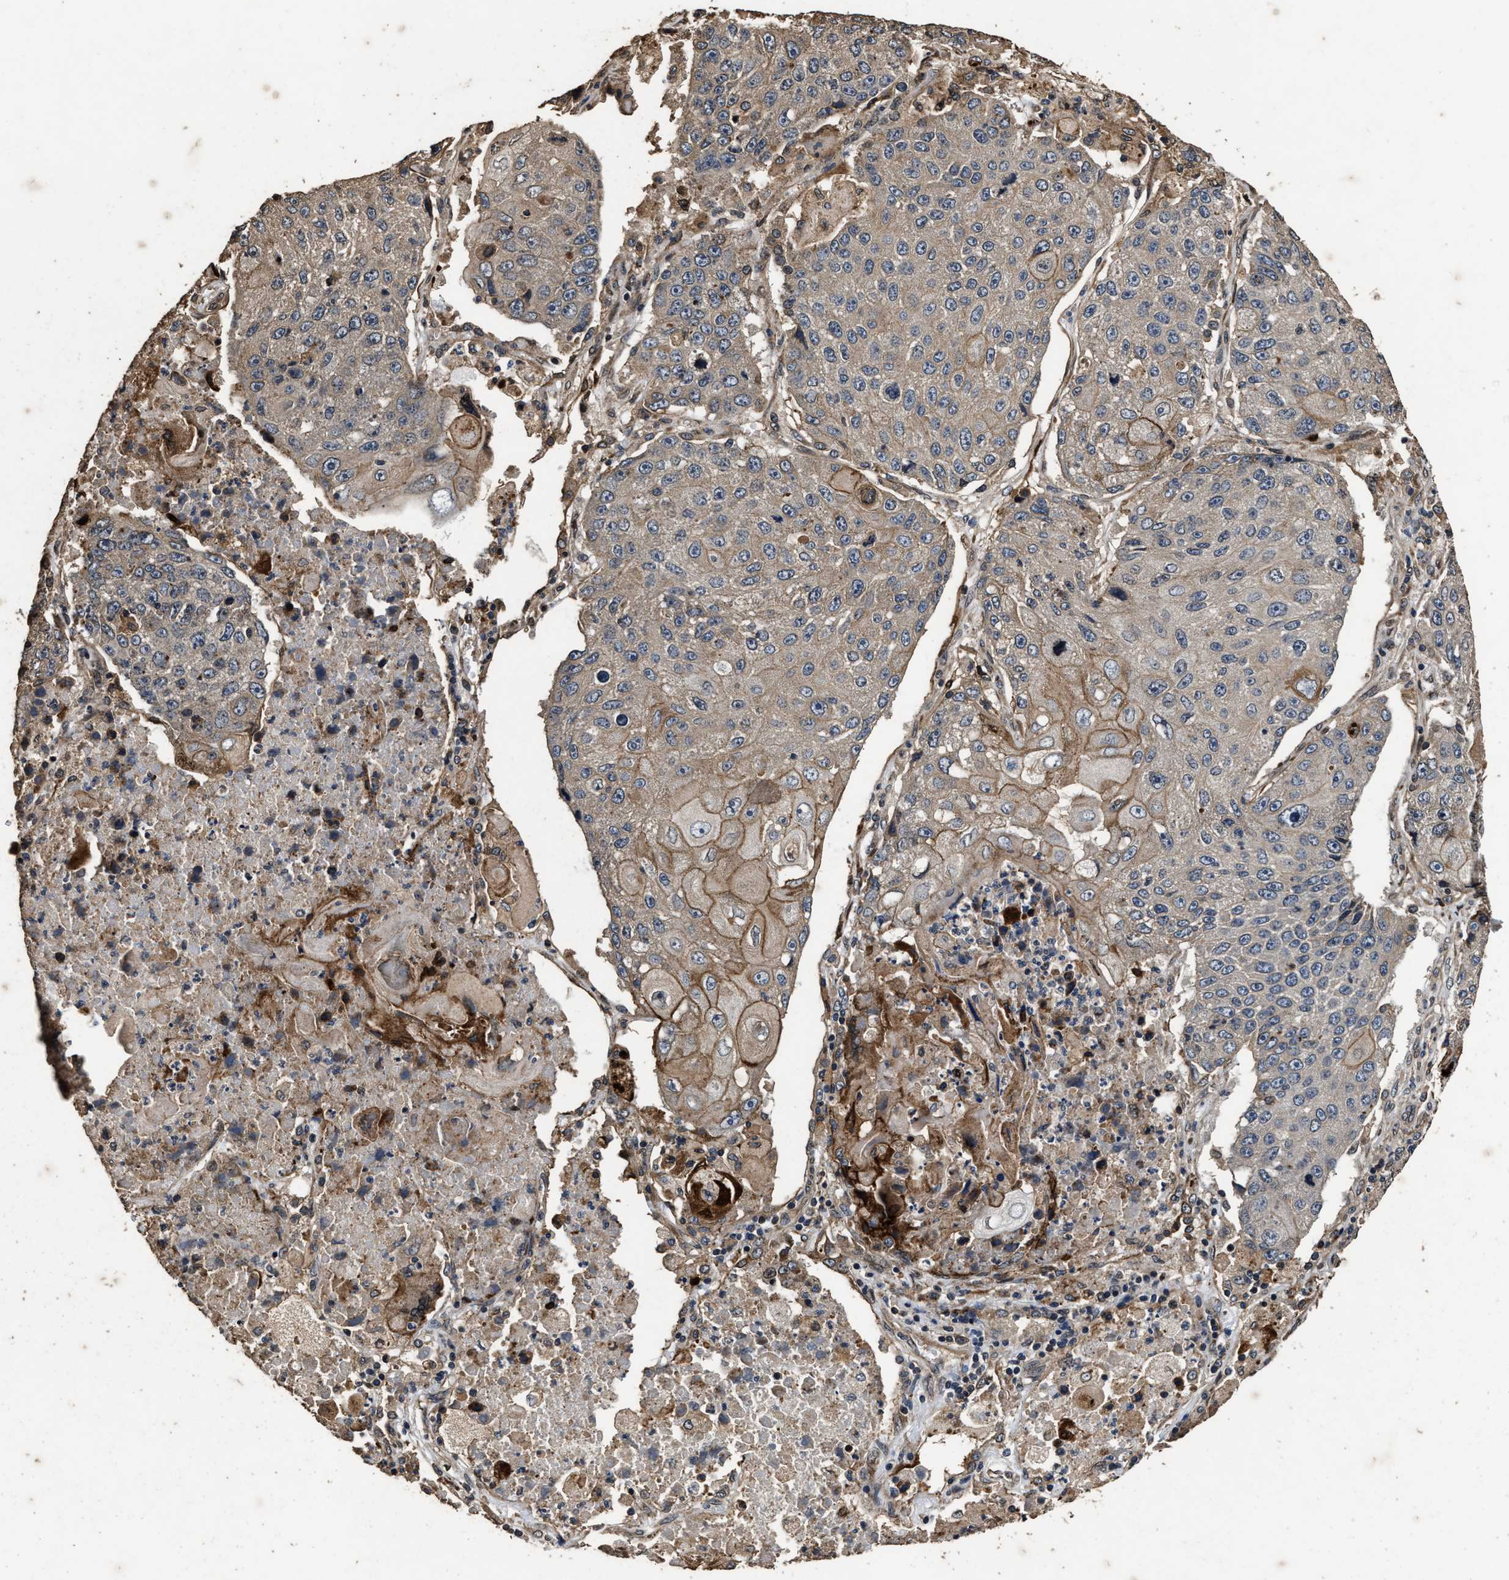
{"staining": {"intensity": "moderate", "quantity": "<25%", "location": "cytoplasmic/membranous"}, "tissue": "lung cancer", "cell_type": "Tumor cells", "image_type": "cancer", "snomed": [{"axis": "morphology", "description": "Squamous cell carcinoma, NOS"}, {"axis": "topography", "description": "Lung"}], "caption": "An IHC micrograph of tumor tissue is shown. Protein staining in brown labels moderate cytoplasmic/membranous positivity in squamous cell carcinoma (lung) within tumor cells.", "gene": "ACCS", "patient": {"sex": "male", "age": 61}}